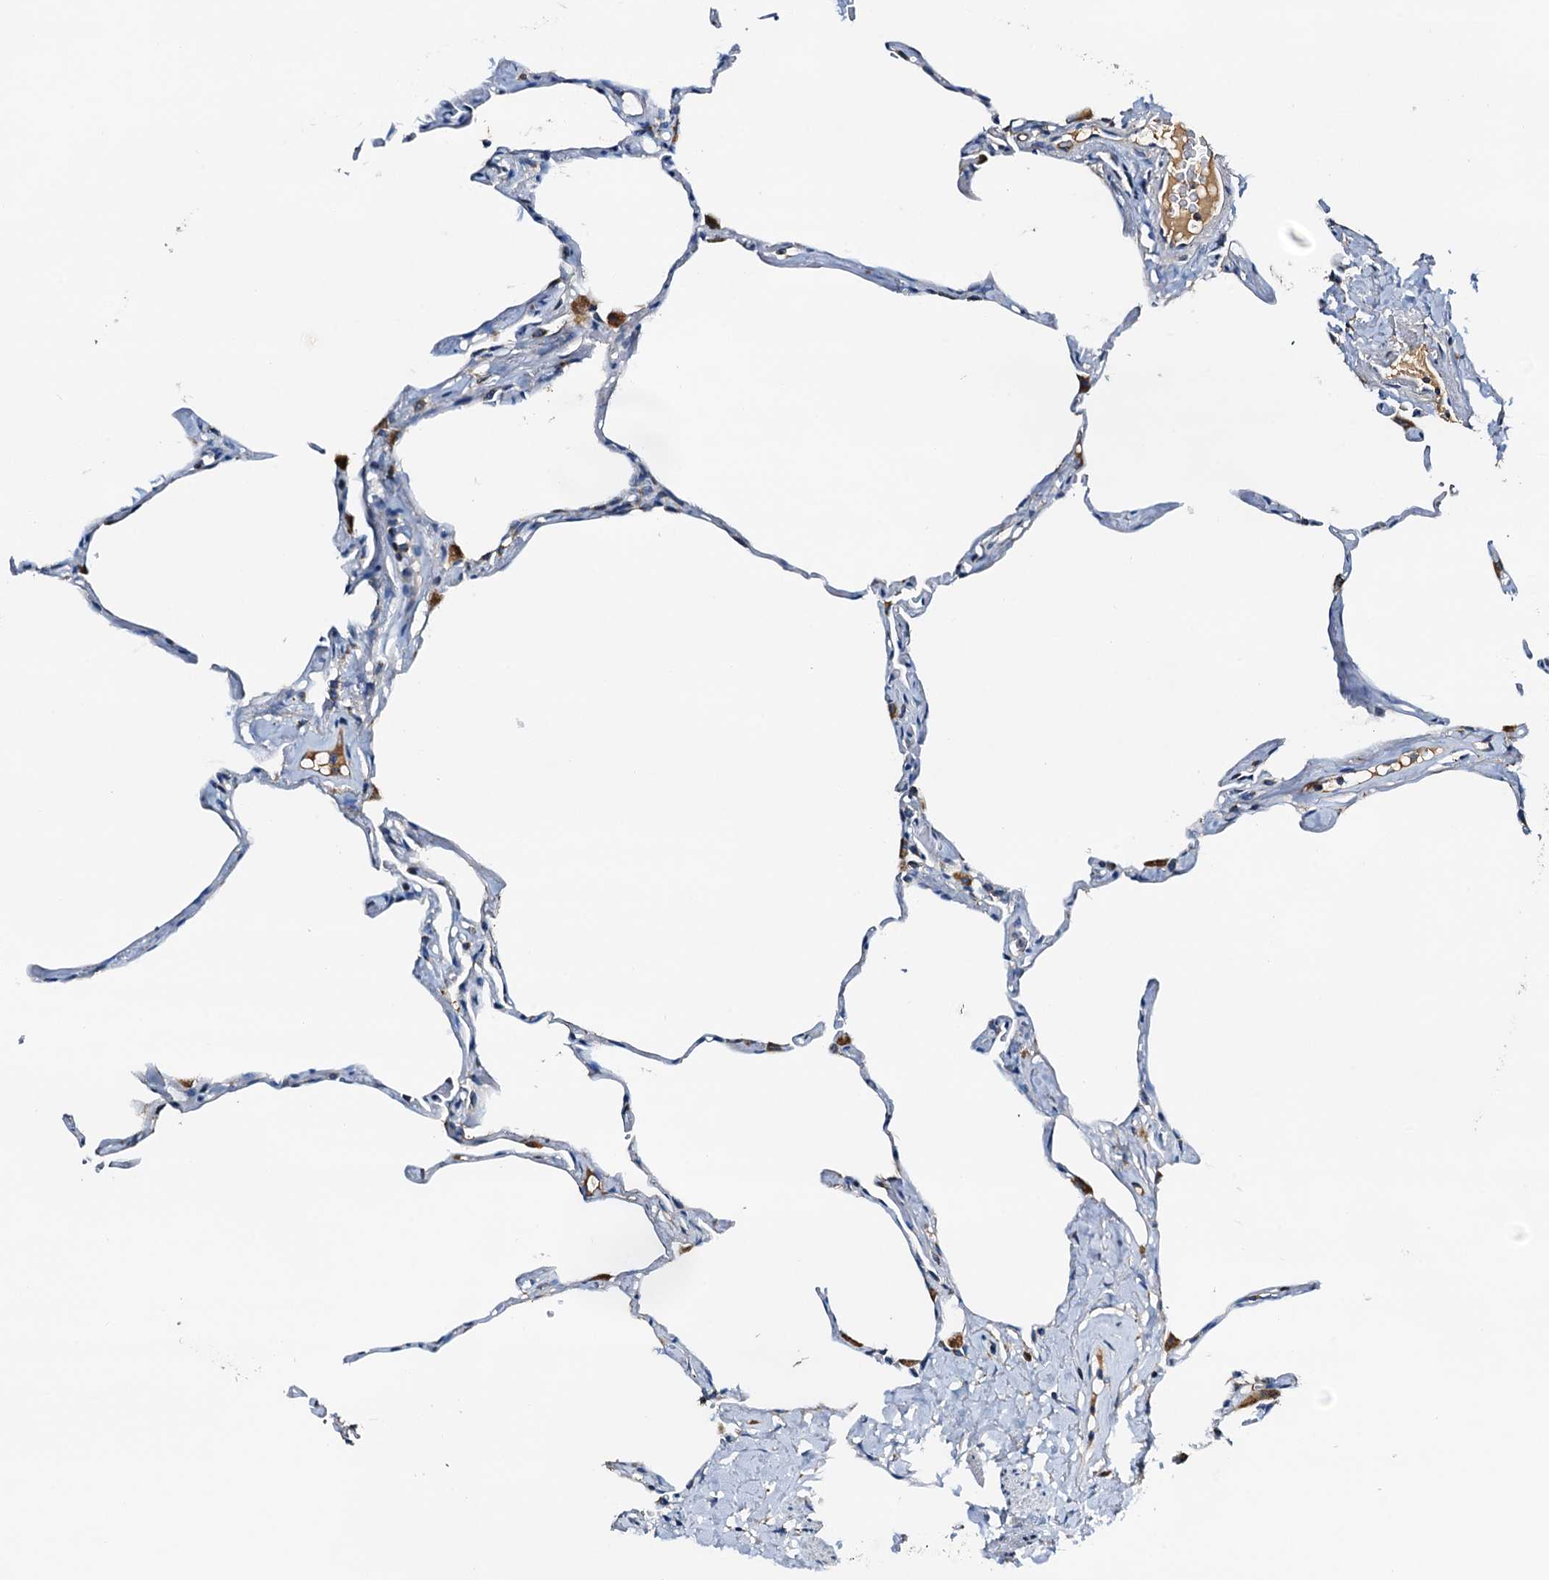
{"staining": {"intensity": "negative", "quantity": "none", "location": "none"}, "tissue": "lung", "cell_type": "Alveolar cells", "image_type": "normal", "snomed": [{"axis": "morphology", "description": "Normal tissue, NOS"}, {"axis": "topography", "description": "Lung"}], "caption": "Alveolar cells are negative for brown protein staining in unremarkable lung. (DAB IHC with hematoxylin counter stain).", "gene": "POC1A", "patient": {"sex": "male", "age": 65}}